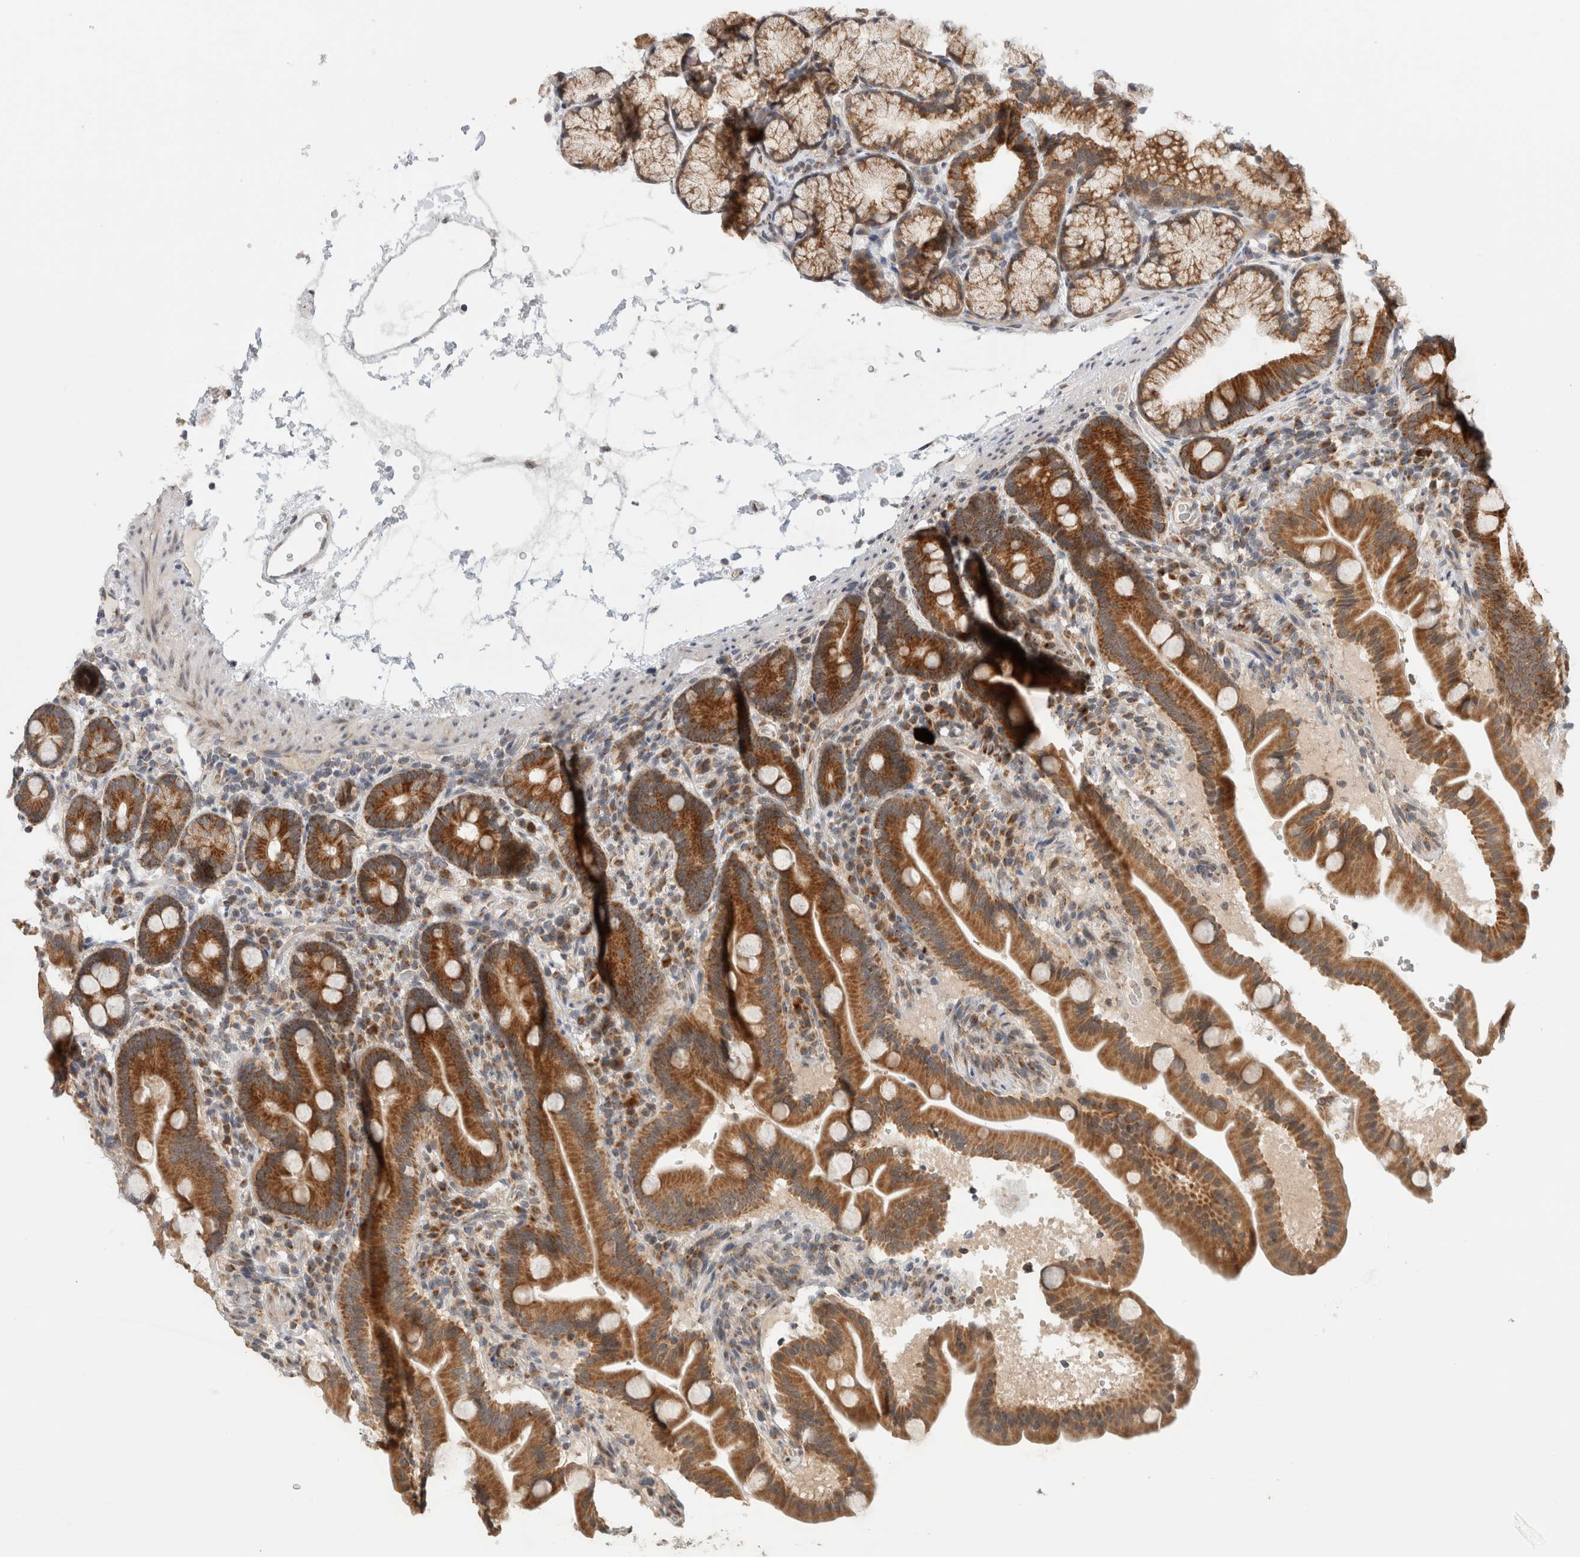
{"staining": {"intensity": "strong", "quantity": ">75%", "location": "cytoplasmic/membranous"}, "tissue": "duodenum", "cell_type": "Glandular cells", "image_type": "normal", "snomed": [{"axis": "morphology", "description": "Normal tissue, NOS"}, {"axis": "topography", "description": "Duodenum"}], "caption": "High-power microscopy captured an immunohistochemistry (IHC) micrograph of unremarkable duodenum, revealing strong cytoplasmic/membranous staining in about >75% of glandular cells.", "gene": "CMC2", "patient": {"sex": "male", "age": 54}}